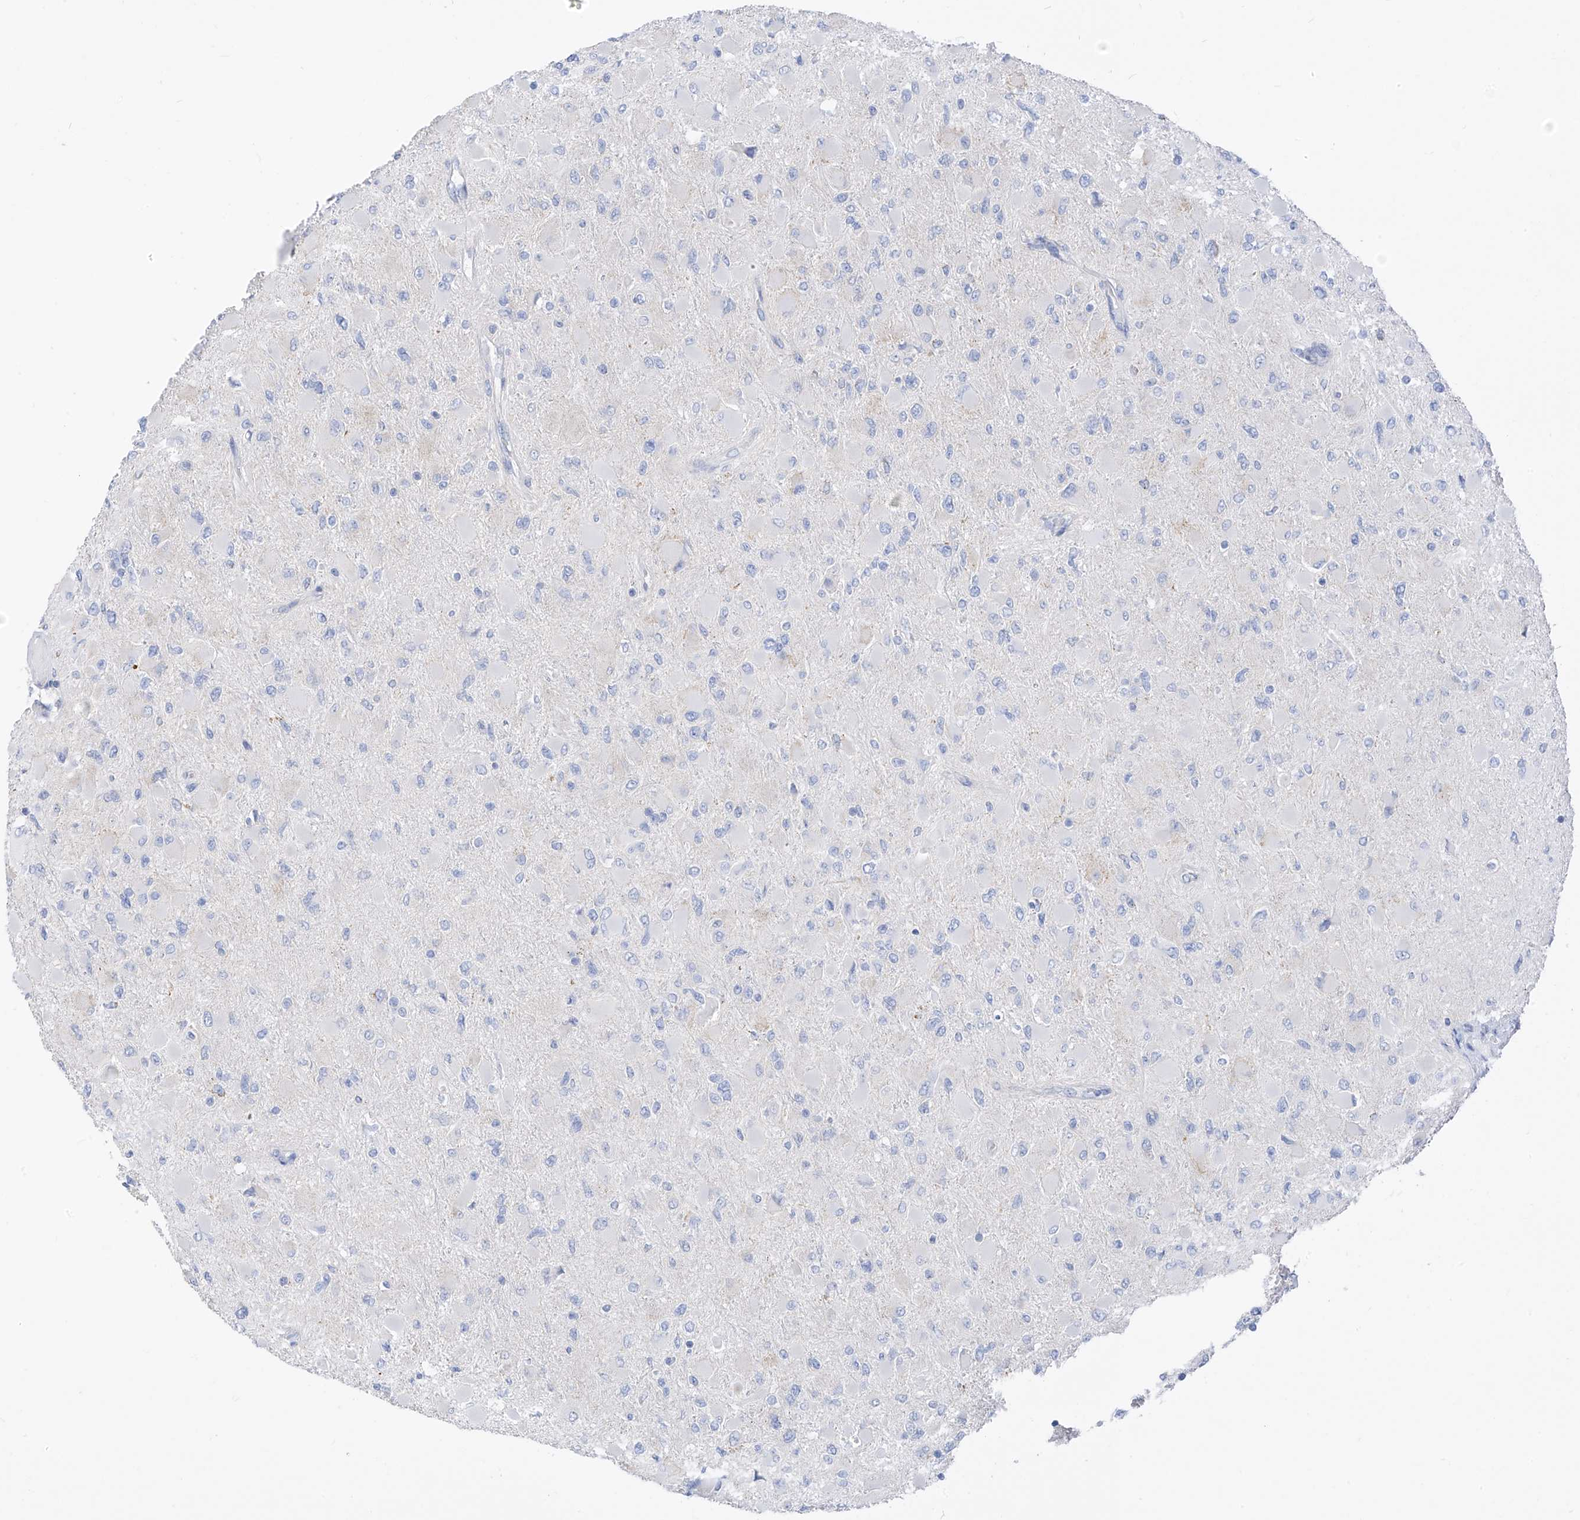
{"staining": {"intensity": "negative", "quantity": "none", "location": "none"}, "tissue": "glioma", "cell_type": "Tumor cells", "image_type": "cancer", "snomed": [{"axis": "morphology", "description": "Glioma, malignant, High grade"}, {"axis": "topography", "description": "Cerebral cortex"}], "caption": "High magnification brightfield microscopy of malignant glioma (high-grade) stained with DAB (3,3'-diaminobenzidine) (brown) and counterstained with hematoxylin (blue): tumor cells show no significant staining.", "gene": "ZNF404", "patient": {"sex": "female", "age": 36}}